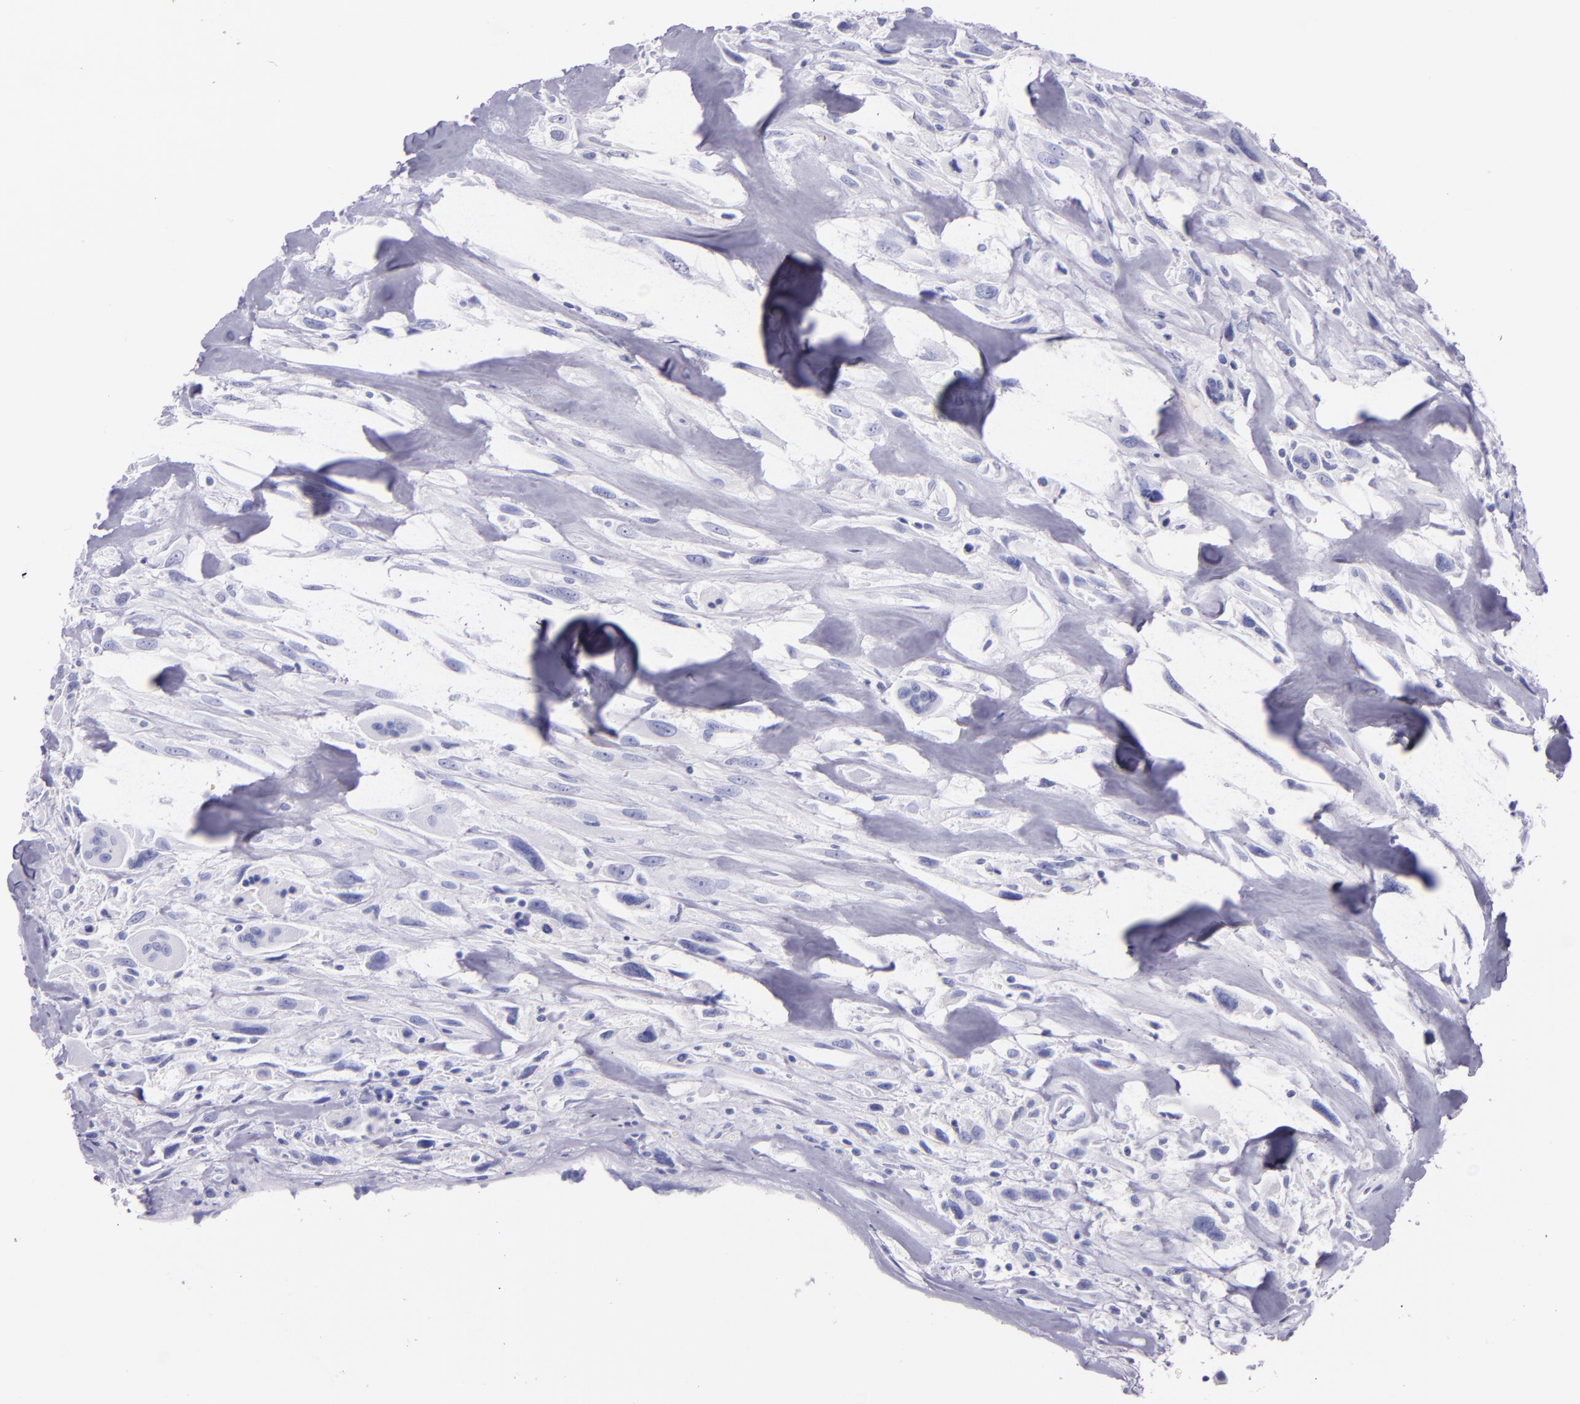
{"staining": {"intensity": "negative", "quantity": "none", "location": "none"}, "tissue": "breast cancer", "cell_type": "Tumor cells", "image_type": "cancer", "snomed": [{"axis": "morphology", "description": "Neoplasm, malignant, NOS"}, {"axis": "topography", "description": "Breast"}], "caption": "A histopathology image of breast cancer (neoplasm (malignant)) stained for a protein exhibits no brown staining in tumor cells.", "gene": "SFTPB", "patient": {"sex": "female", "age": 50}}